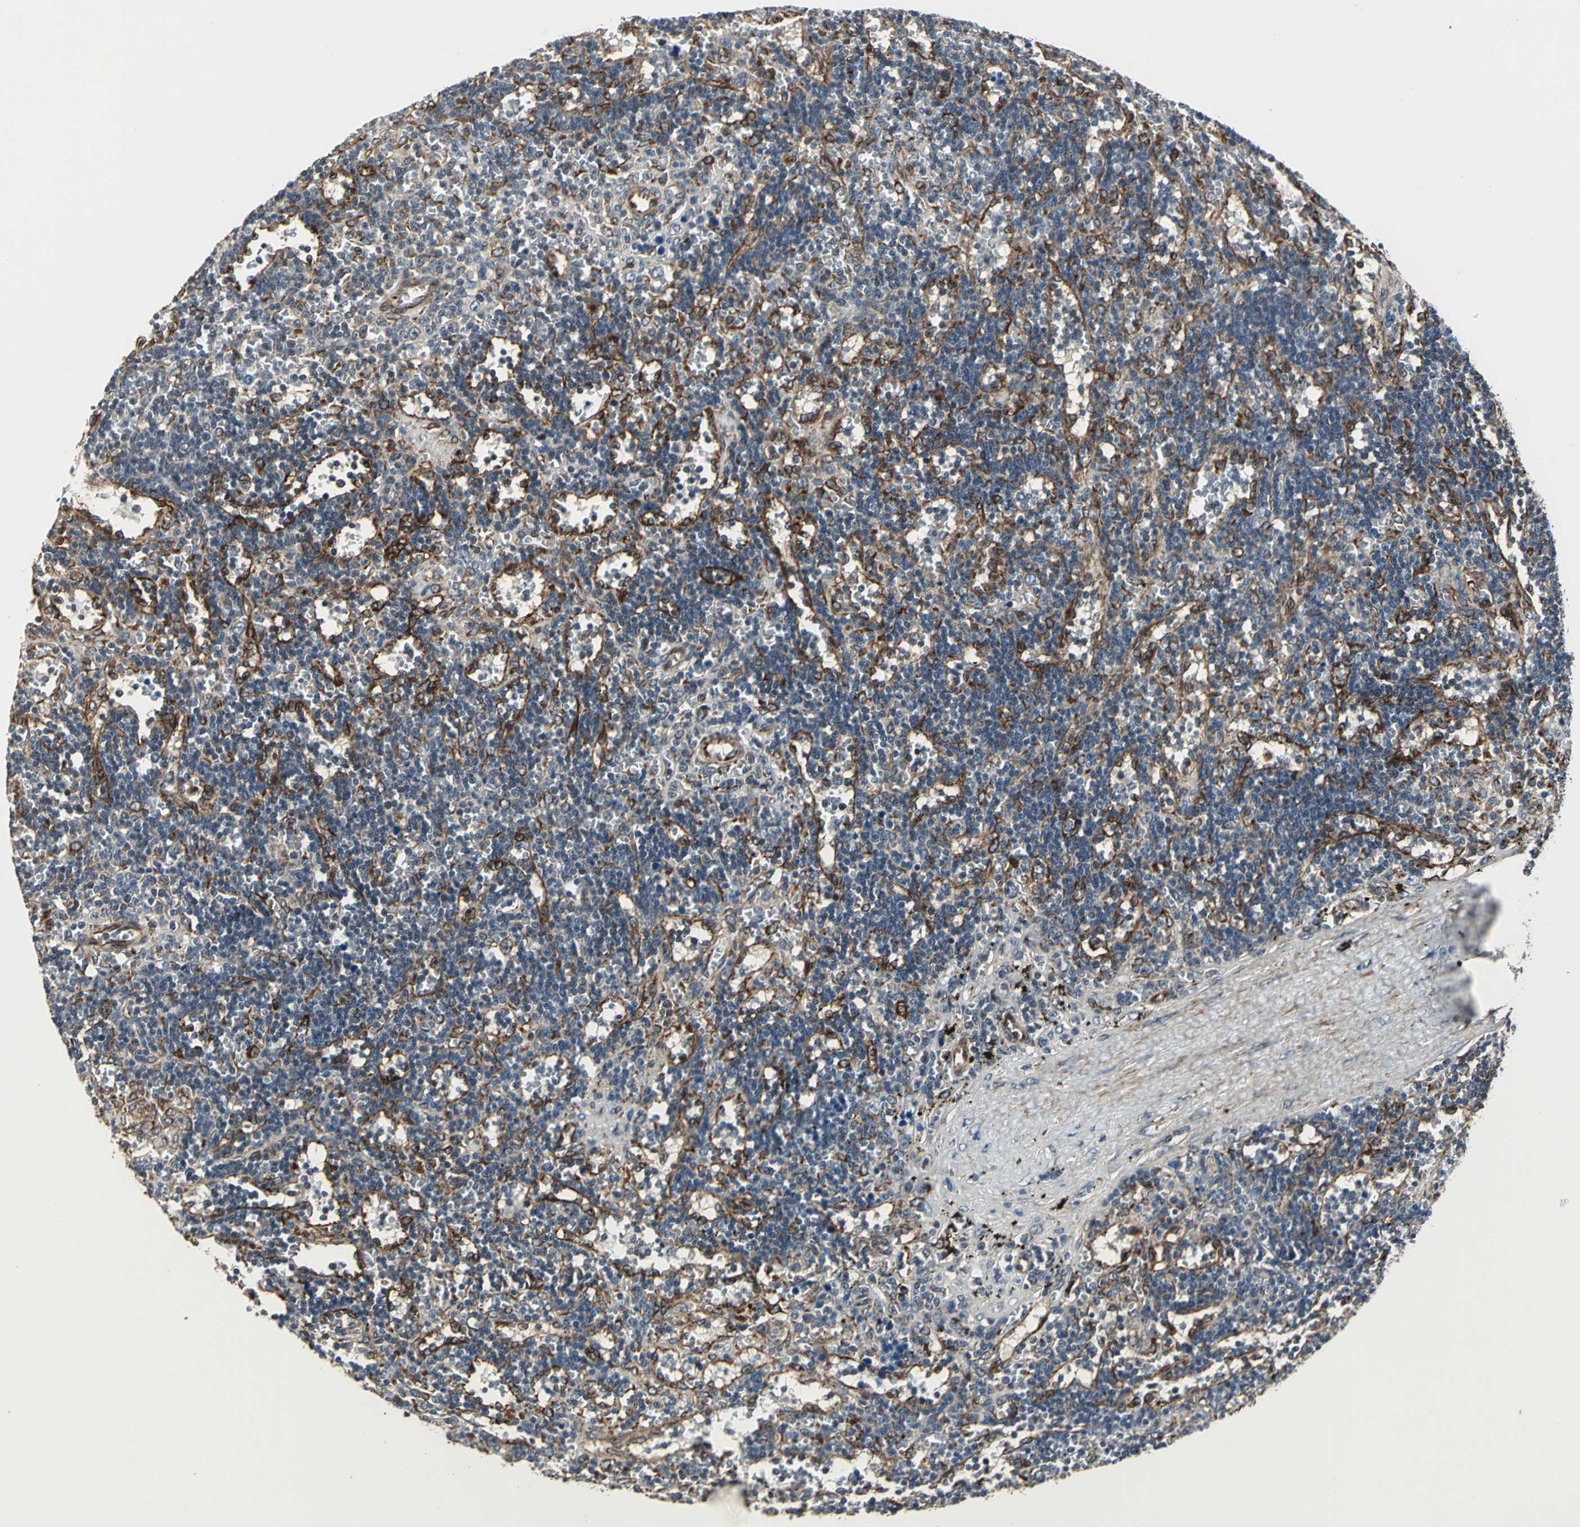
{"staining": {"intensity": "moderate", "quantity": "<25%", "location": "cytoplasmic/membranous"}, "tissue": "lymphoma", "cell_type": "Tumor cells", "image_type": "cancer", "snomed": [{"axis": "morphology", "description": "Malignant lymphoma, non-Hodgkin's type, Low grade"}, {"axis": "topography", "description": "Spleen"}], "caption": "Malignant lymphoma, non-Hodgkin's type (low-grade) was stained to show a protein in brown. There is low levels of moderate cytoplasmic/membranous staining in approximately <25% of tumor cells.", "gene": "HTATIP2", "patient": {"sex": "male", "age": 60}}